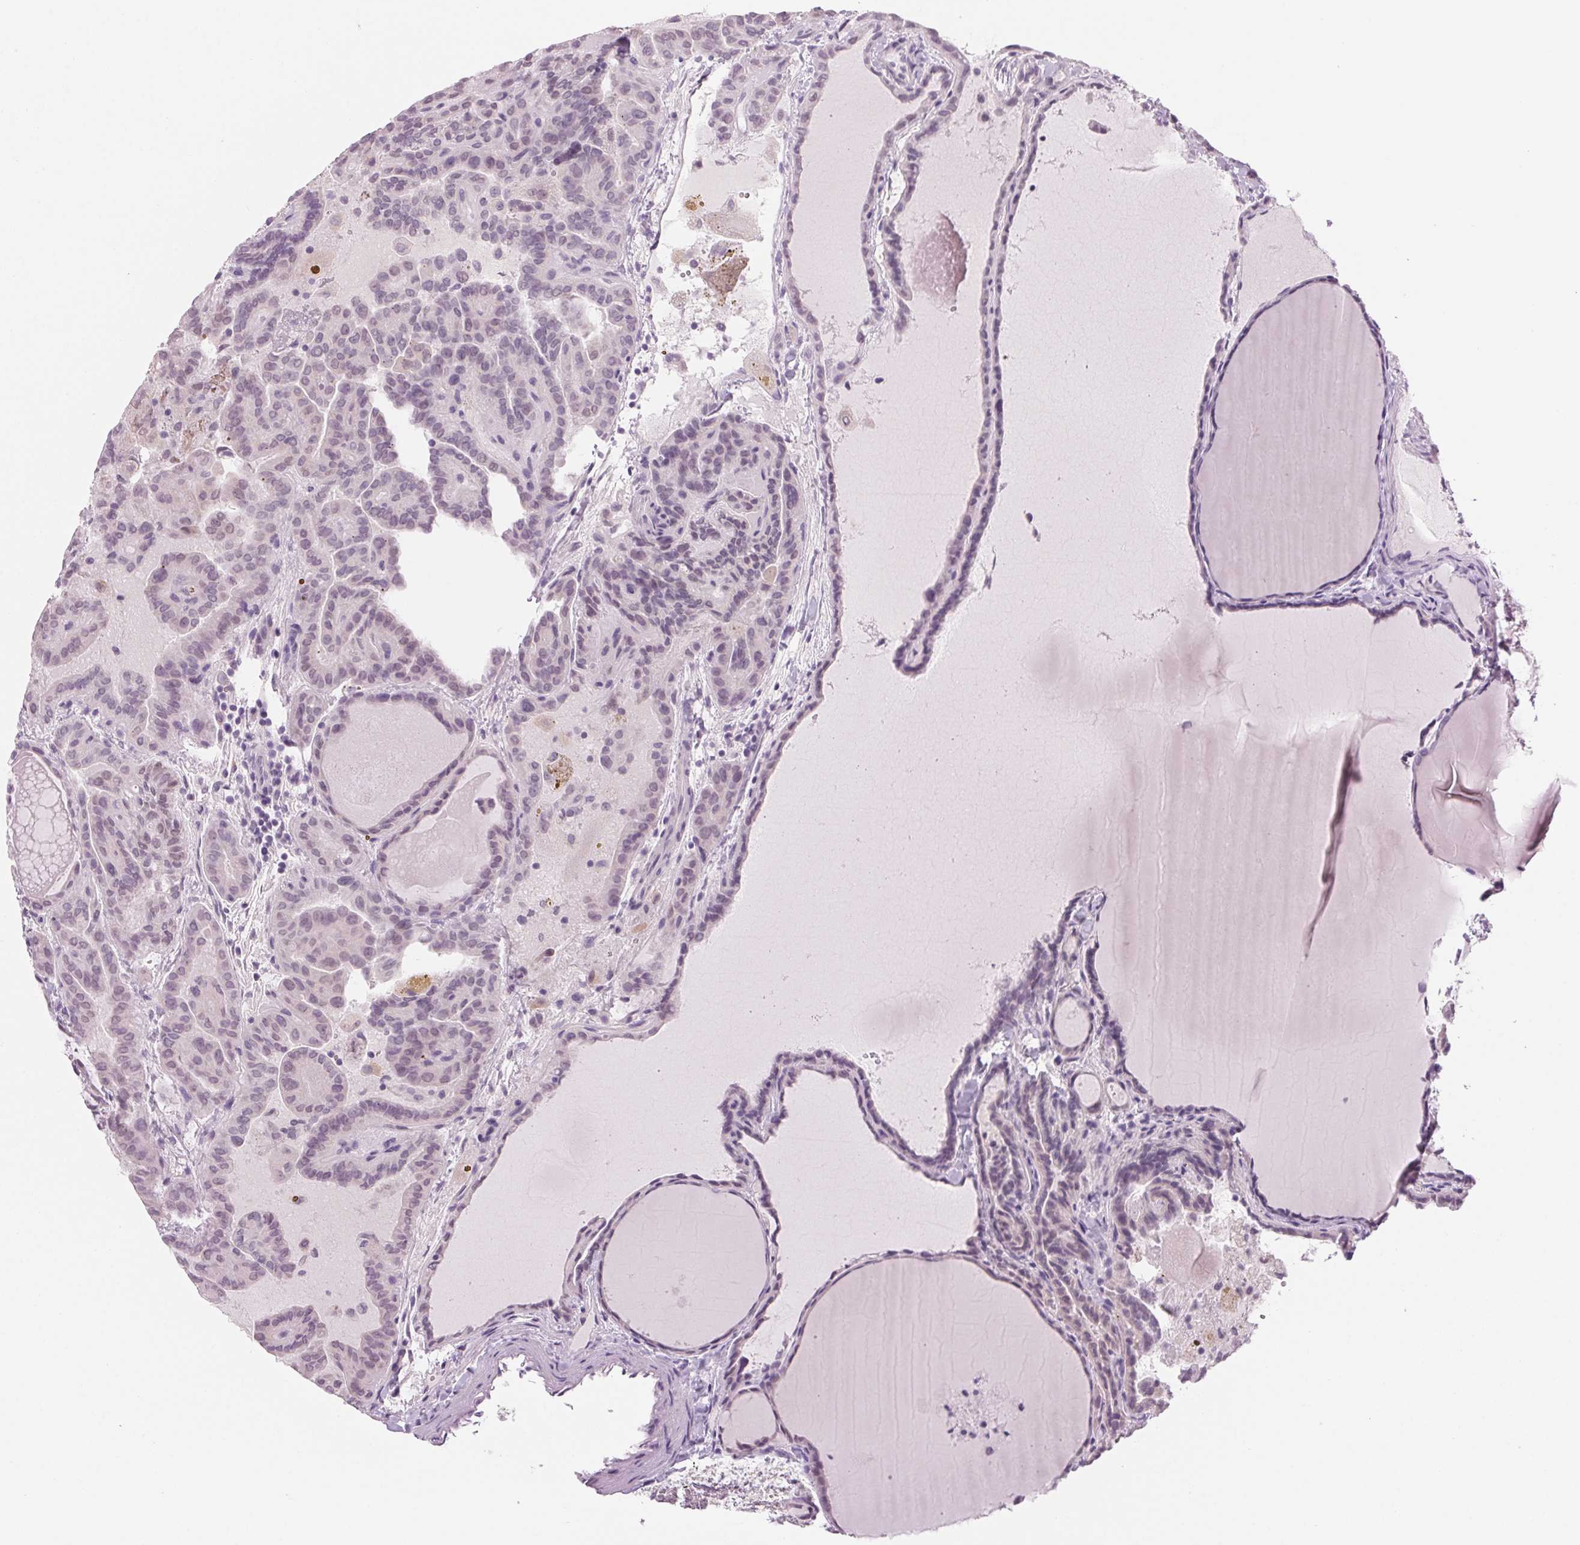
{"staining": {"intensity": "weak", "quantity": "<25%", "location": "nuclear"}, "tissue": "thyroid cancer", "cell_type": "Tumor cells", "image_type": "cancer", "snomed": [{"axis": "morphology", "description": "Papillary adenocarcinoma, NOS"}, {"axis": "topography", "description": "Thyroid gland"}], "caption": "This is an immunohistochemistry (IHC) photomicrograph of human thyroid cancer. There is no expression in tumor cells.", "gene": "MPO", "patient": {"sex": "female", "age": 46}}